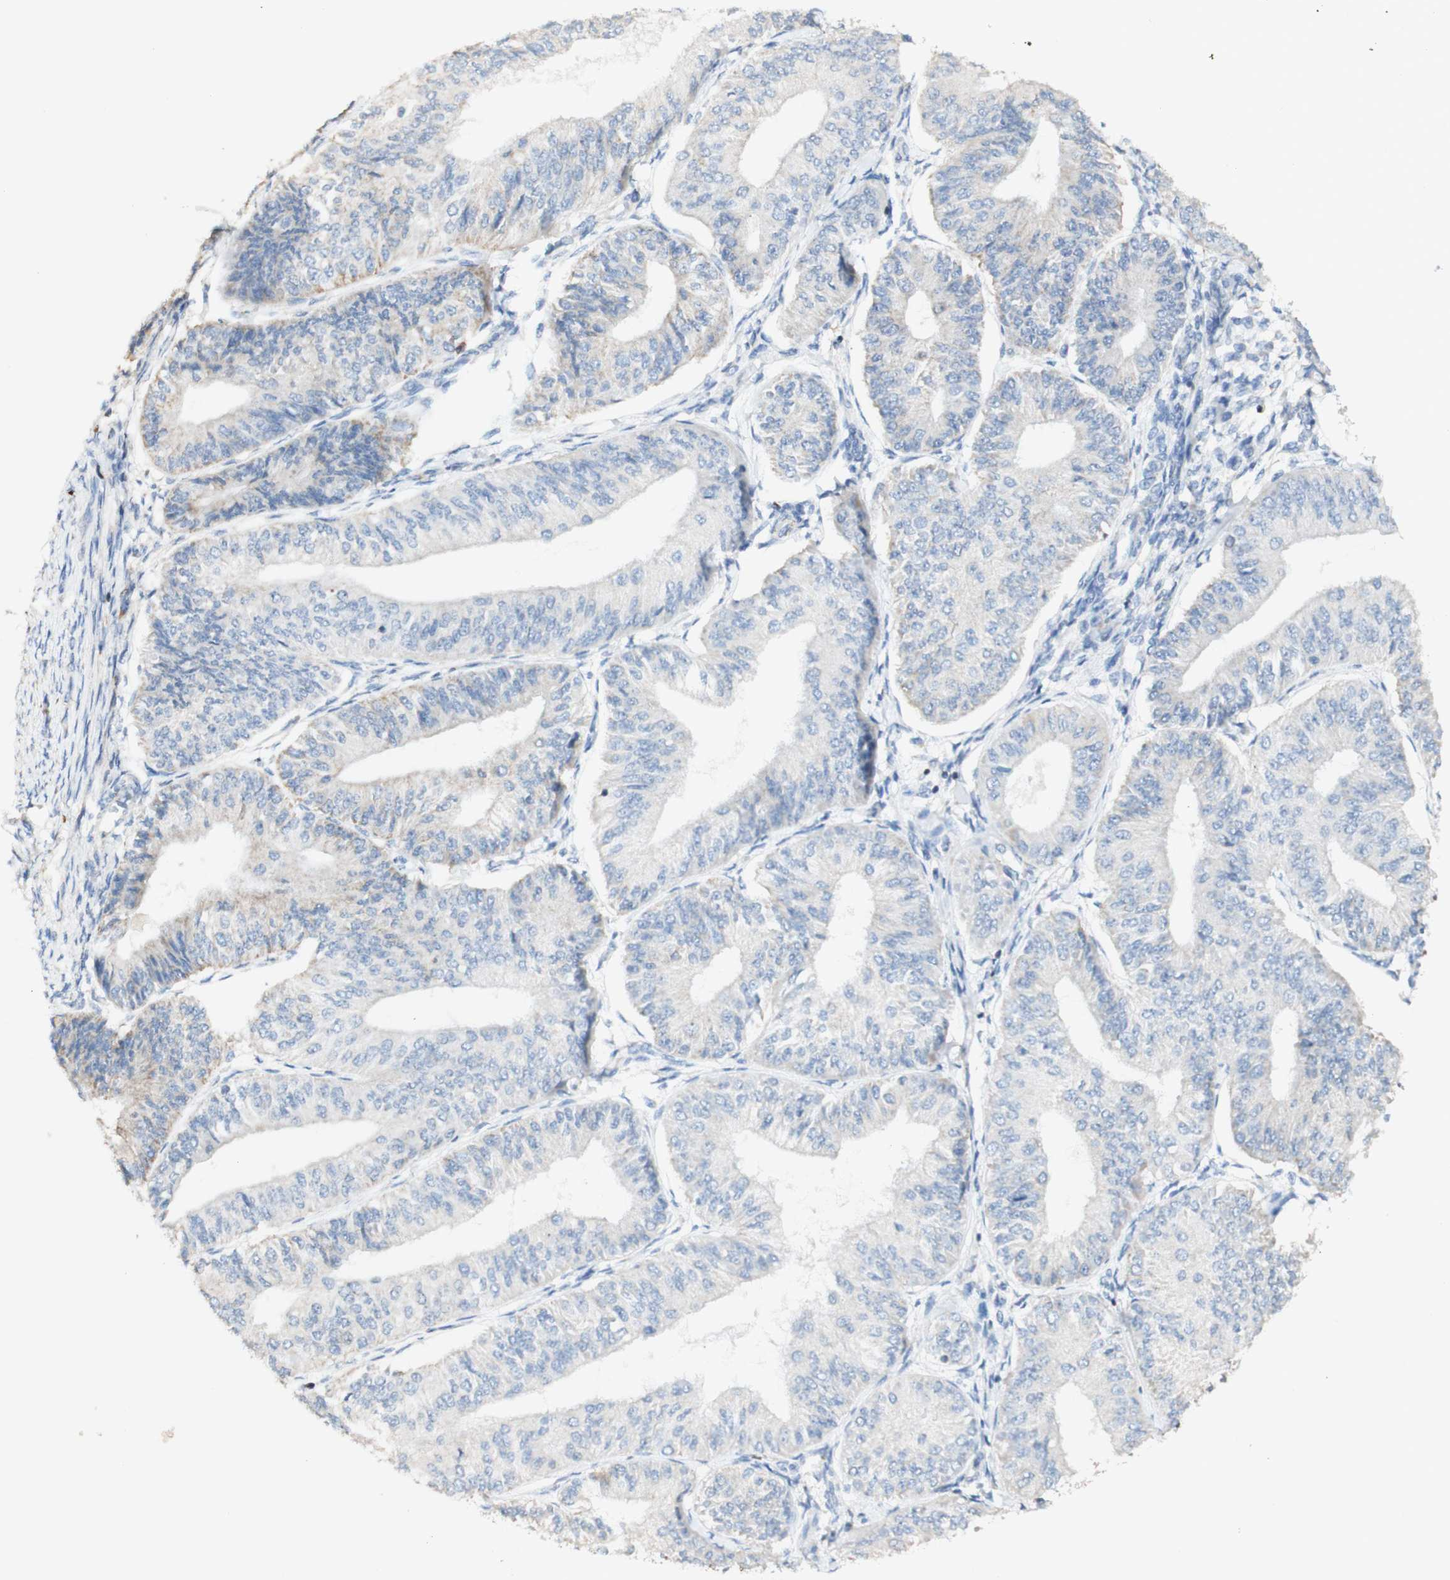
{"staining": {"intensity": "weak", "quantity": "<25%", "location": "cytoplasmic/membranous"}, "tissue": "endometrial cancer", "cell_type": "Tumor cells", "image_type": "cancer", "snomed": [{"axis": "morphology", "description": "Adenocarcinoma, NOS"}, {"axis": "topography", "description": "Endometrium"}], "caption": "This is an IHC image of endometrial adenocarcinoma. There is no expression in tumor cells.", "gene": "OXCT1", "patient": {"sex": "female", "age": 58}}